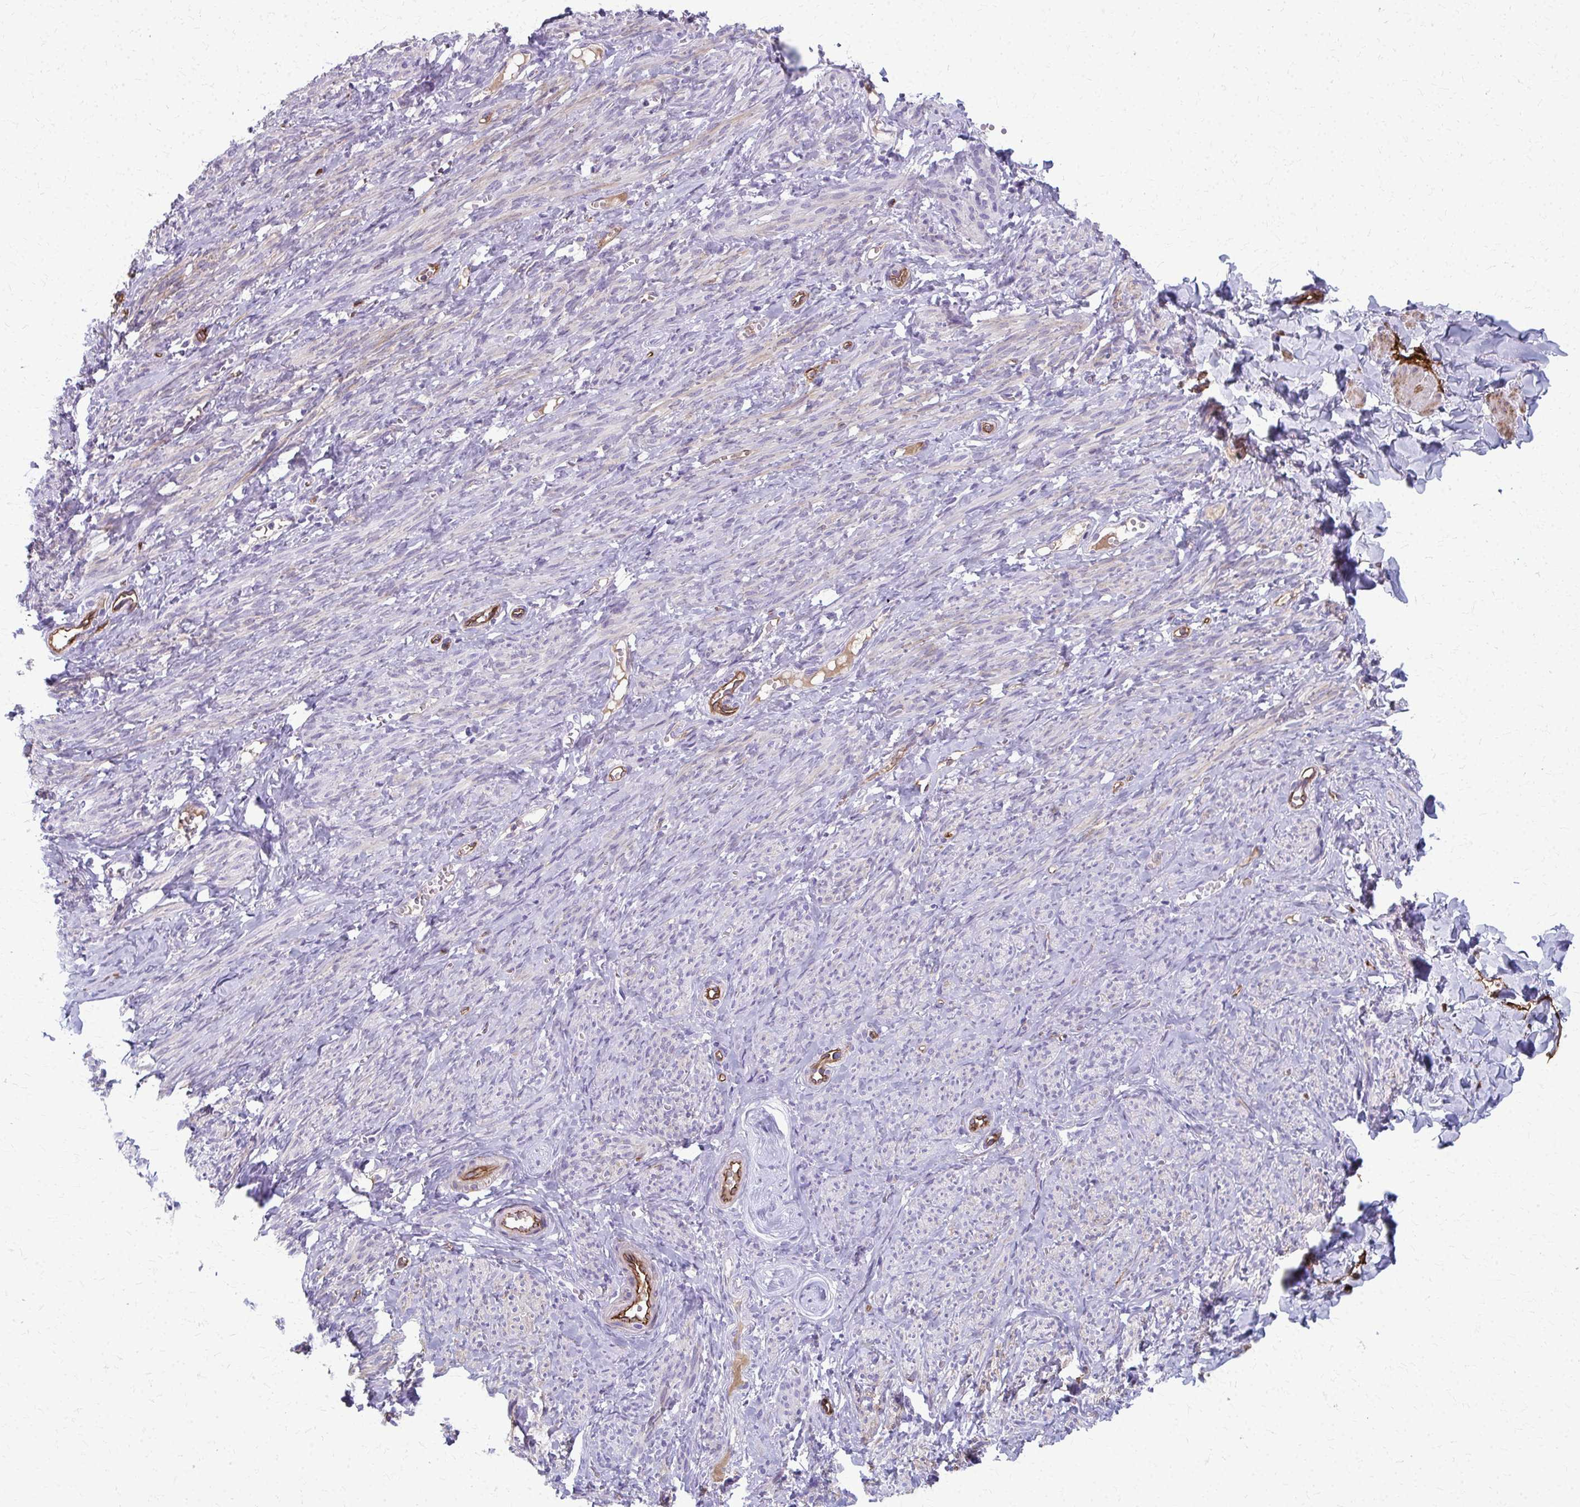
{"staining": {"intensity": "moderate", "quantity": "25%-75%", "location": "cytoplasmic/membranous"}, "tissue": "smooth muscle", "cell_type": "Smooth muscle cells", "image_type": "normal", "snomed": [{"axis": "morphology", "description": "Normal tissue, NOS"}, {"axis": "topography", "description": "Smooth muscle"}], "caption": "High-magnification brightfield microscopy of normal smooth muscle stained with DAB (brown) and counterstained with hematoxylin (blue). smooth muscle cells exhibit moderate cytoplasmic/membranous expression is identified in approximately25%-75% of cells.", "gene": "ADIPOQ", "patient": {"sex": "female", "age": 65}}